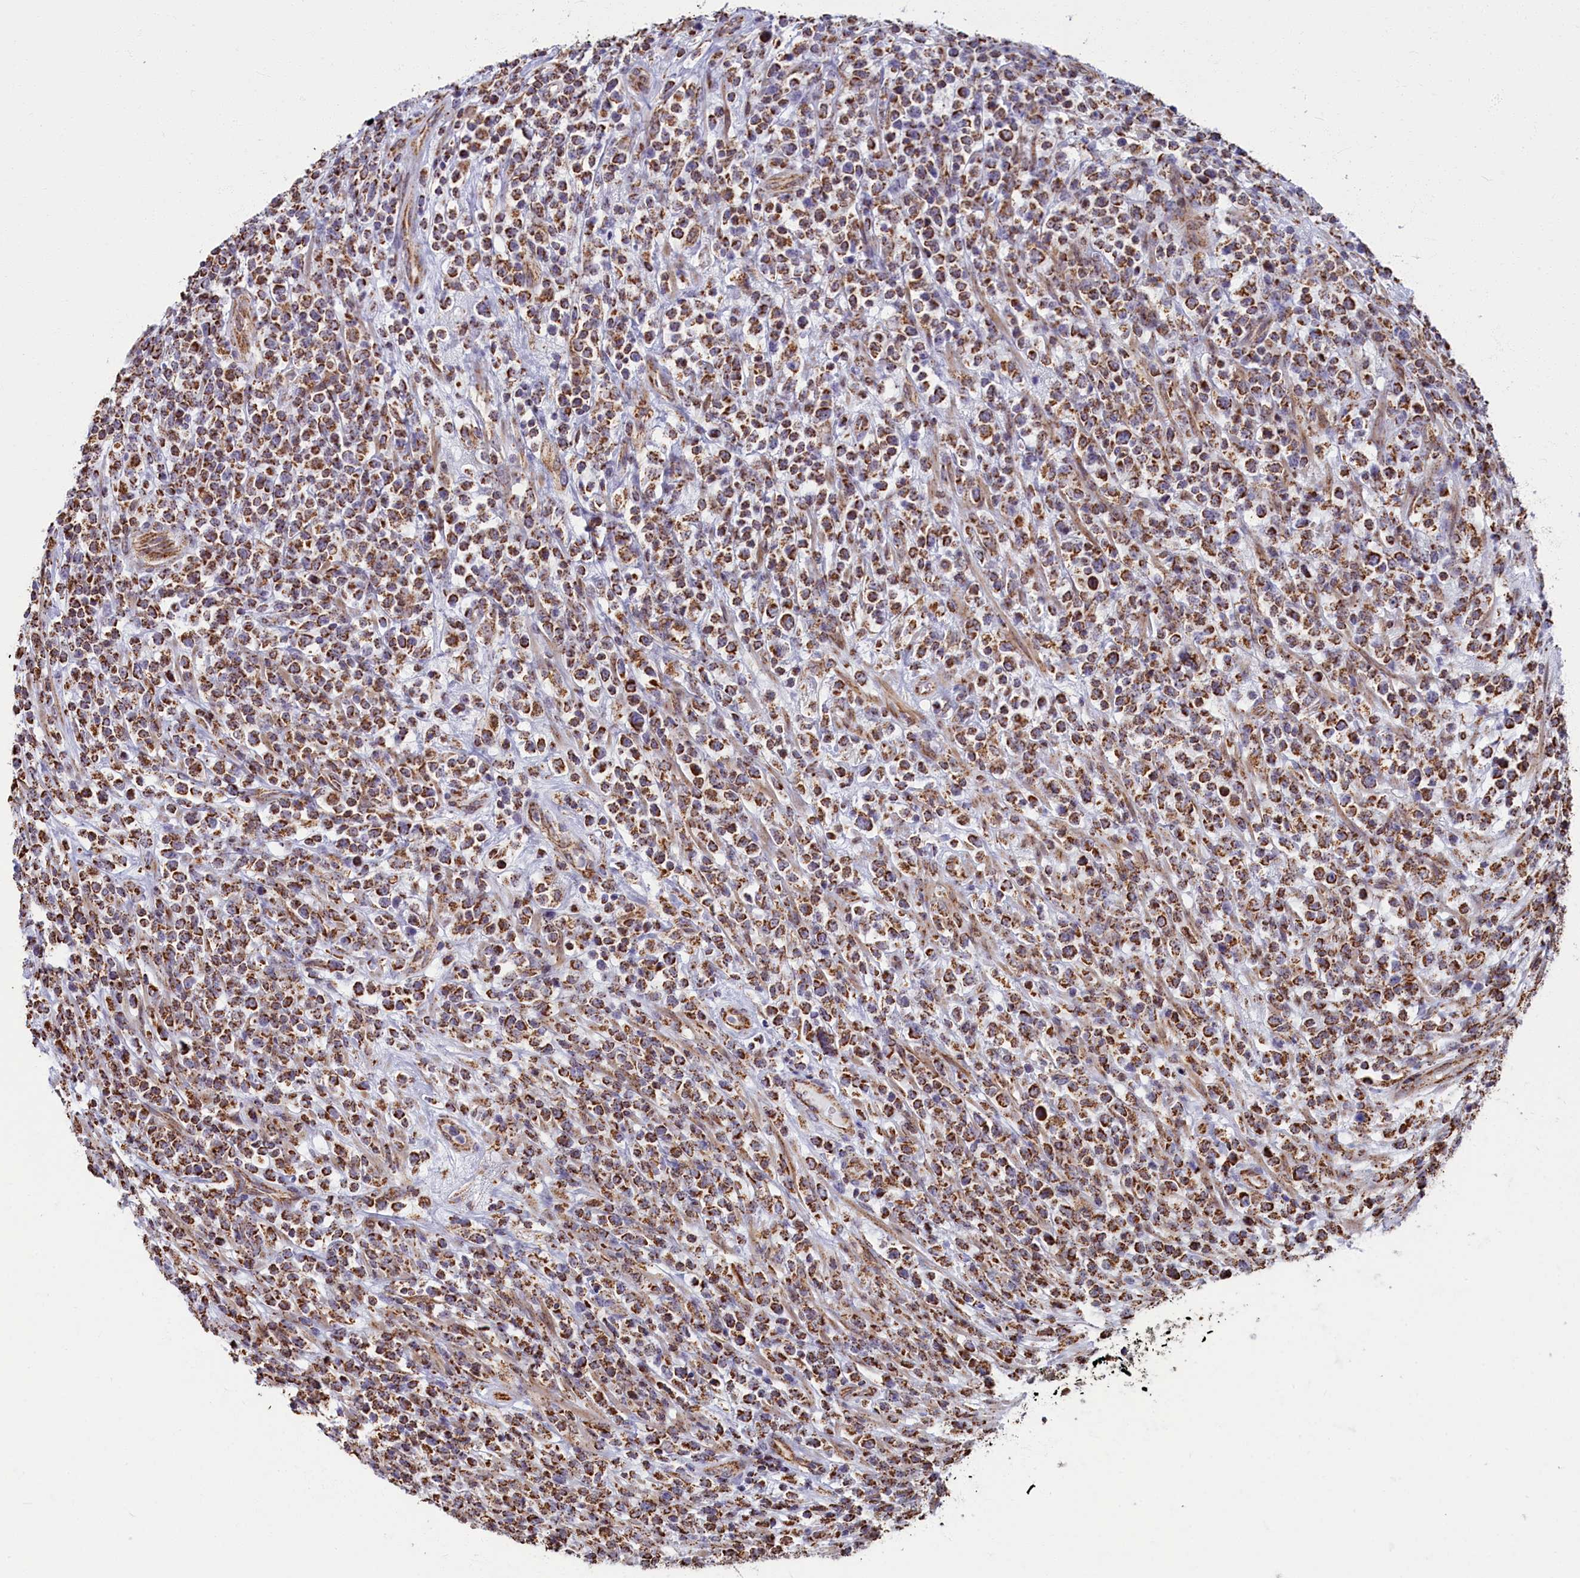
{"staining": {"intensity": "moderate", "quantity": ">75%", "location": "cytoplasmic/membranous"}, "tissue": "lymphoma", "cell_type": "Tumor cells", "image_type": "cancer", "snomed": [{"axis": "morphology", "description": "Malignant lymphoma, non-Hodgkin's type, High grade"}, {"axis": "topography", "description": "Colon"}], "caption": "The micrograph demonstrates staining of lymphoma, revealing moderate cytoplasmic/membranous protein staining (brown color) within tumor cells. Ihc stains the protein in brown and the nuclei are stained blue.", "gene": "SPR", "patient": {"sex": "female", "age": 53}}